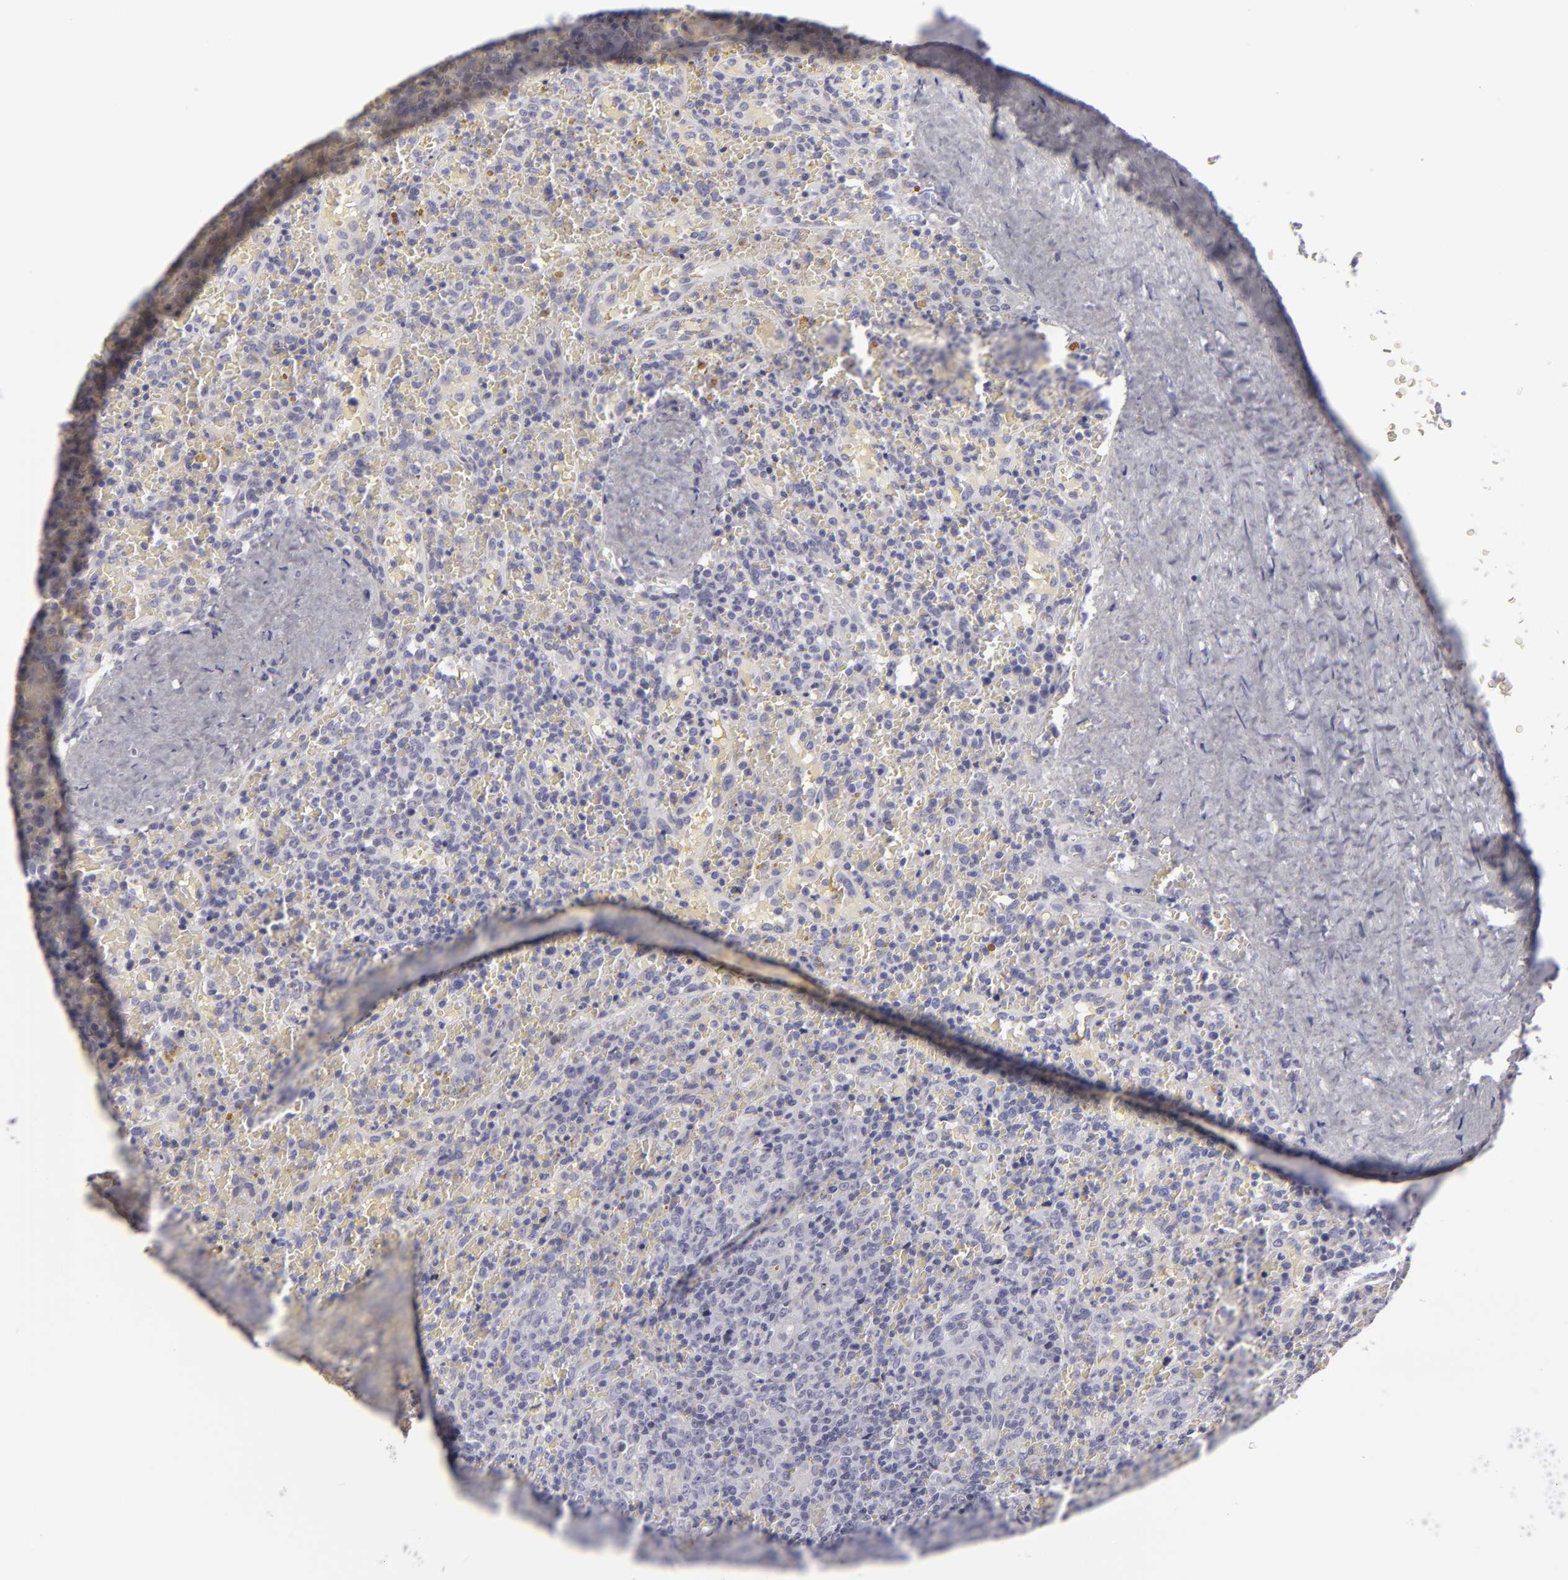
{"staining": {"intensity": "negative", "quantity": "none", "location": "none"}, "tissue": "lymphoma", "cell_type": "Tumor cells", "image_type": "cancer", "snomed": [{"axis": "morphology", "description": "Malignant lymphoma, non-Hodgkin's type, High grade"}, {"axis": "topography", "description": "Spleen"}, {"axis": "topography", "description": "Lymph node"}], "caption": "A high-resolution photomicrograph shows immunohistochemistry (IHC) staining of malignant lymphoma, non-Hodgkin's type (high-grade), which shows no significant staining in tumor cells.", "gene": "JUP", "patient": {"sex": "female", "age": 70}}